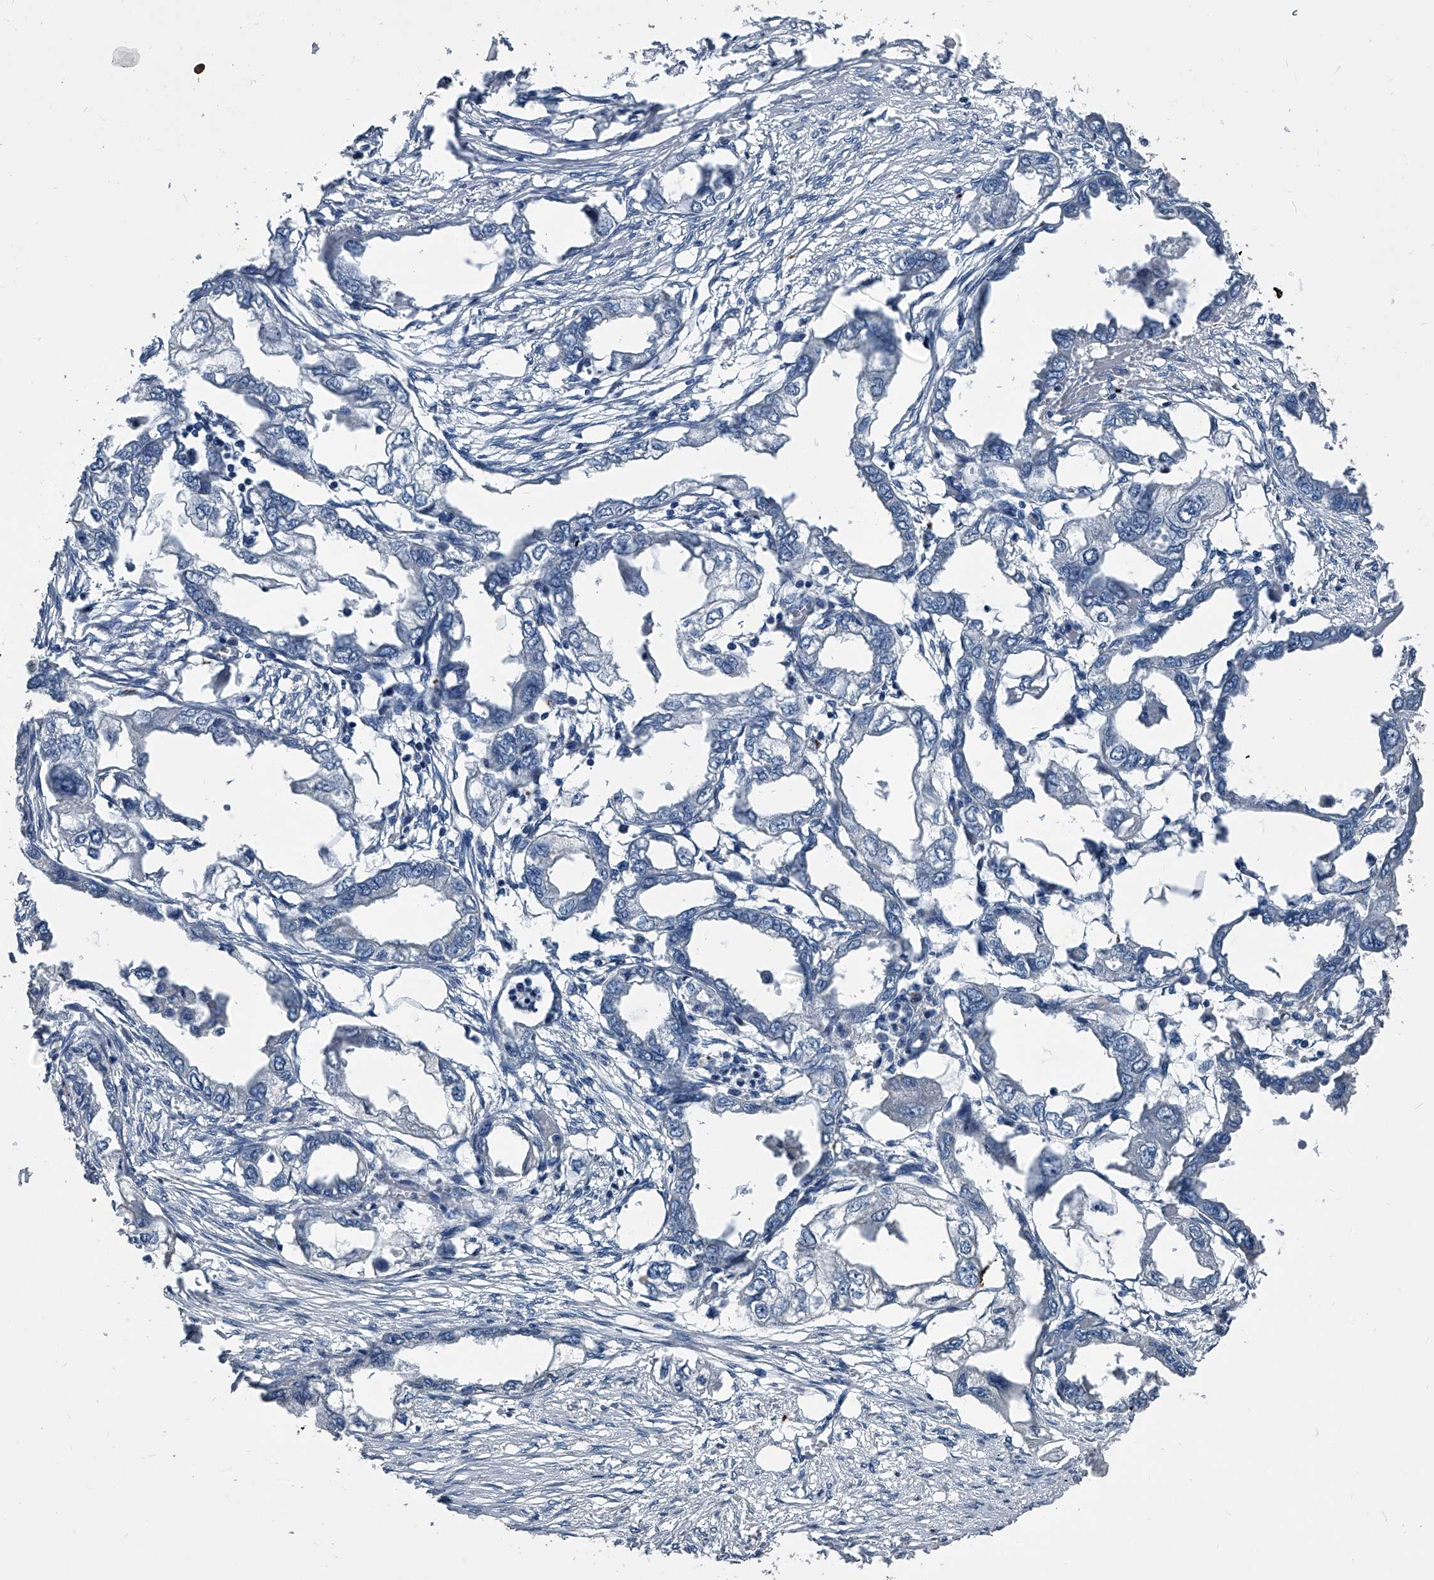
{"staining": {"intensity": "negative", "quantity": "none", "location": "none"}, "tissue": "endometrial cancer", "cell_type": "Tumor cells", "image_type": "cancer", "snomed": [{"axis": "morphology", "description": "Adenocarcinoma, NOS"}, {"axis": "morphology", "description": "Adenocarcinoma, metastatic, NOS"}, {"axis": "topography", "description": "Adipose tissue"}, {"axis": "topography", "description": "Endometrium"}], "caption": "This is an IHC photomicrograph of human metastatic adenocarcinoma (endometrial). There is no expression in tumor cells.", "gene": "PHACTR1", "patient": {"sex": "female", "age": 67}}